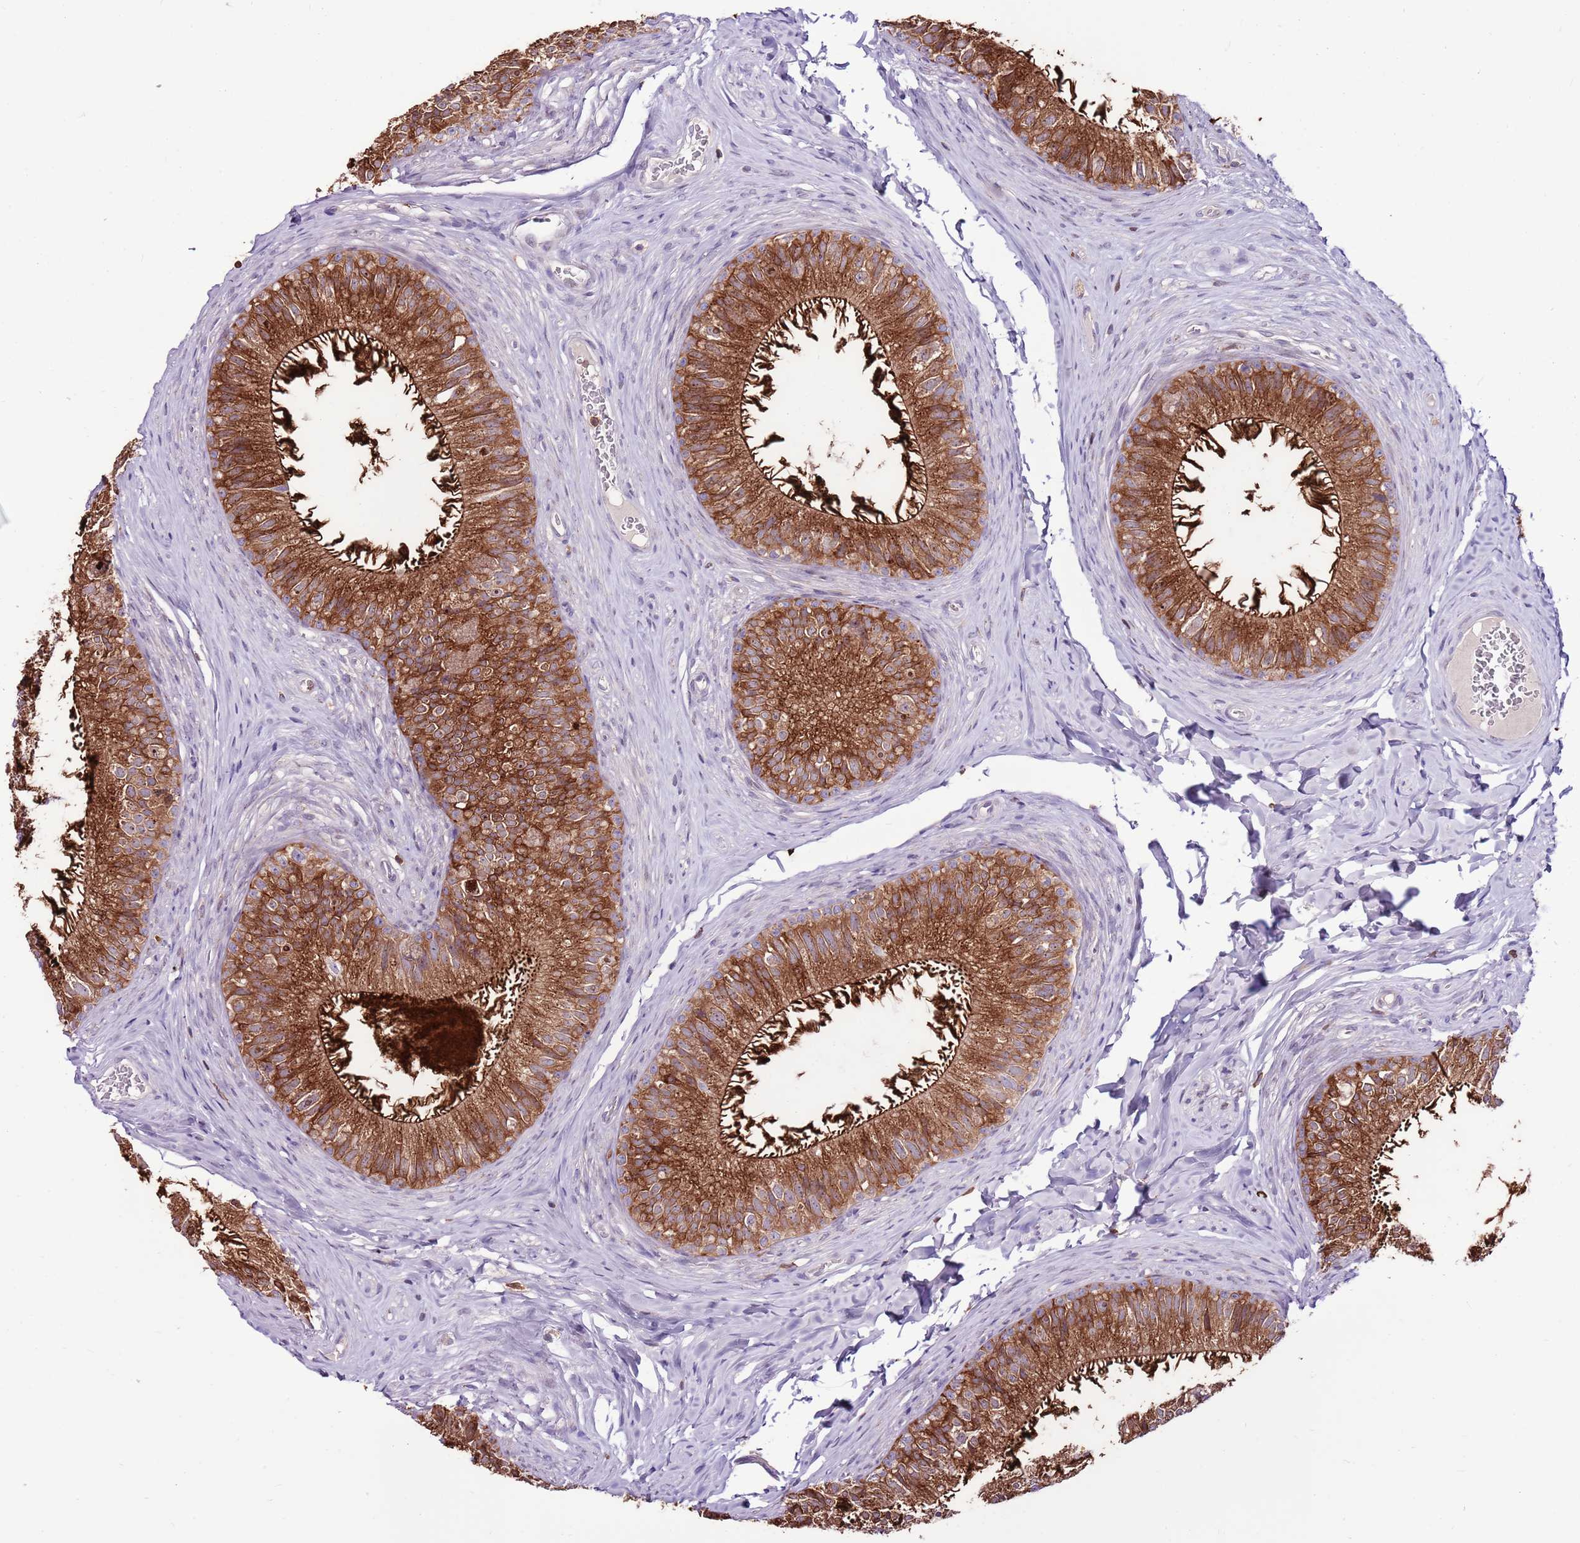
{"staining": {"intensity": "strong", "quantity": ">75%", "location": "cytoplasmic/membranous"}, "tissue": "epididymis", "cell_type": "Glandular cells", "image_type": "normal", "snomed": [{"axis": "morphology", "description": "Normal tissue, NOS"}, {"axis": "topography", "description": "Epididymis"}], "caption": "Immunohistochemistry image of normal epididymis stained for a protein (brown), which reveals high levels of strong cytoplasmic/membranous expression in about >75% of glandular cells.", "gene": "ZSWIM1", "patient": {"sex": "male", "age": 34}}